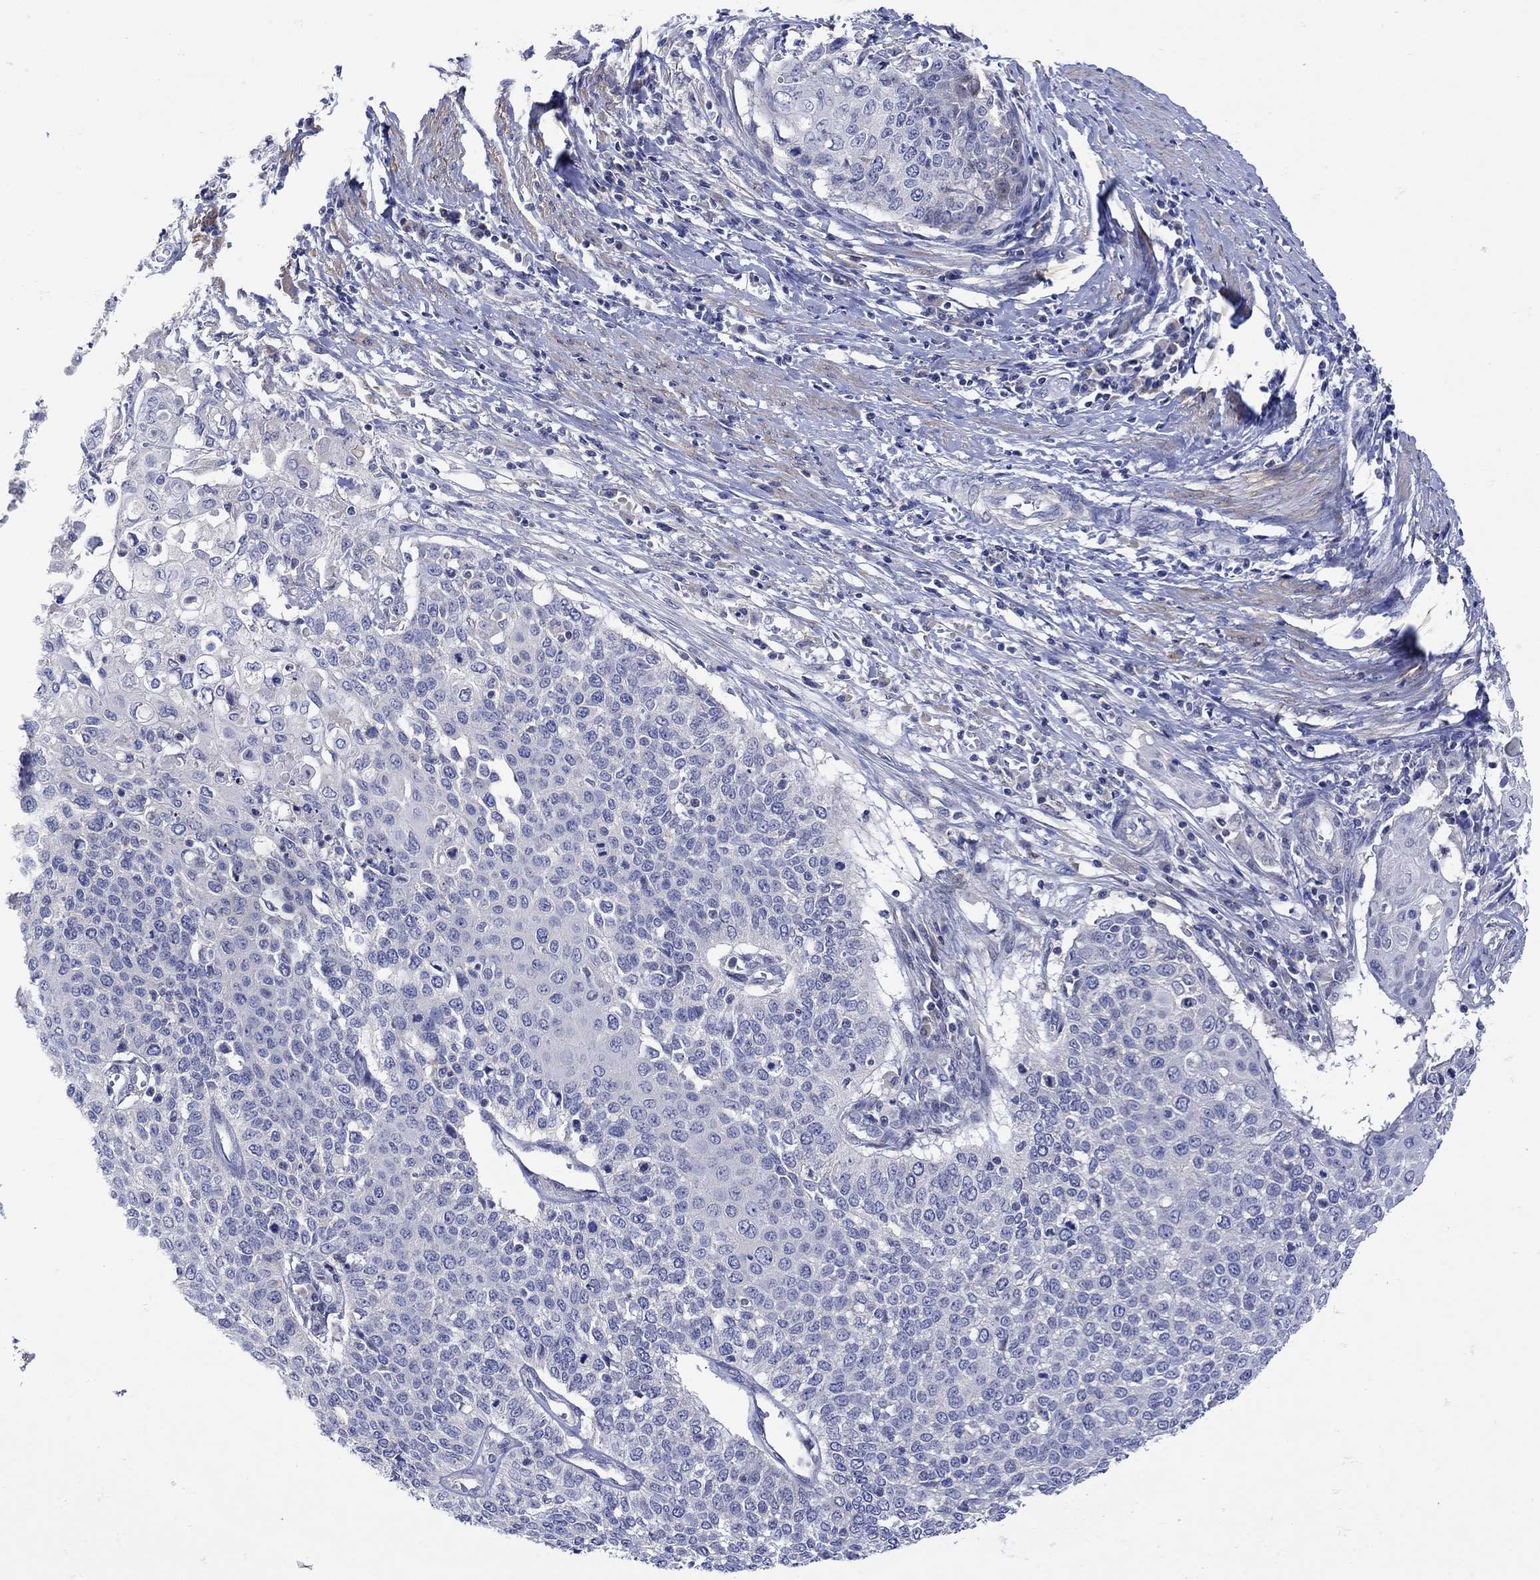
{"staining": {"intensity": "negative", "quantity": "none", "location": "none"}, "tissue": "cervical cancer", "cell_type": "Tumor cells", "image_type": "cancer", "snomed": [{"axis": "morphology", "description": "Squamous cell carcinoma, NOS"}, {"axis": "topography", "description": "Cervix"}], "caption": "Tumor cells are negative for protein expression in human cervical cancer (squamous cell carcinoma). (Immunohistochemistry (ihc), brightfield microscopy, high magnification).", "gene": "MSI1", "patient": {"sex": "female", "age": 39}}